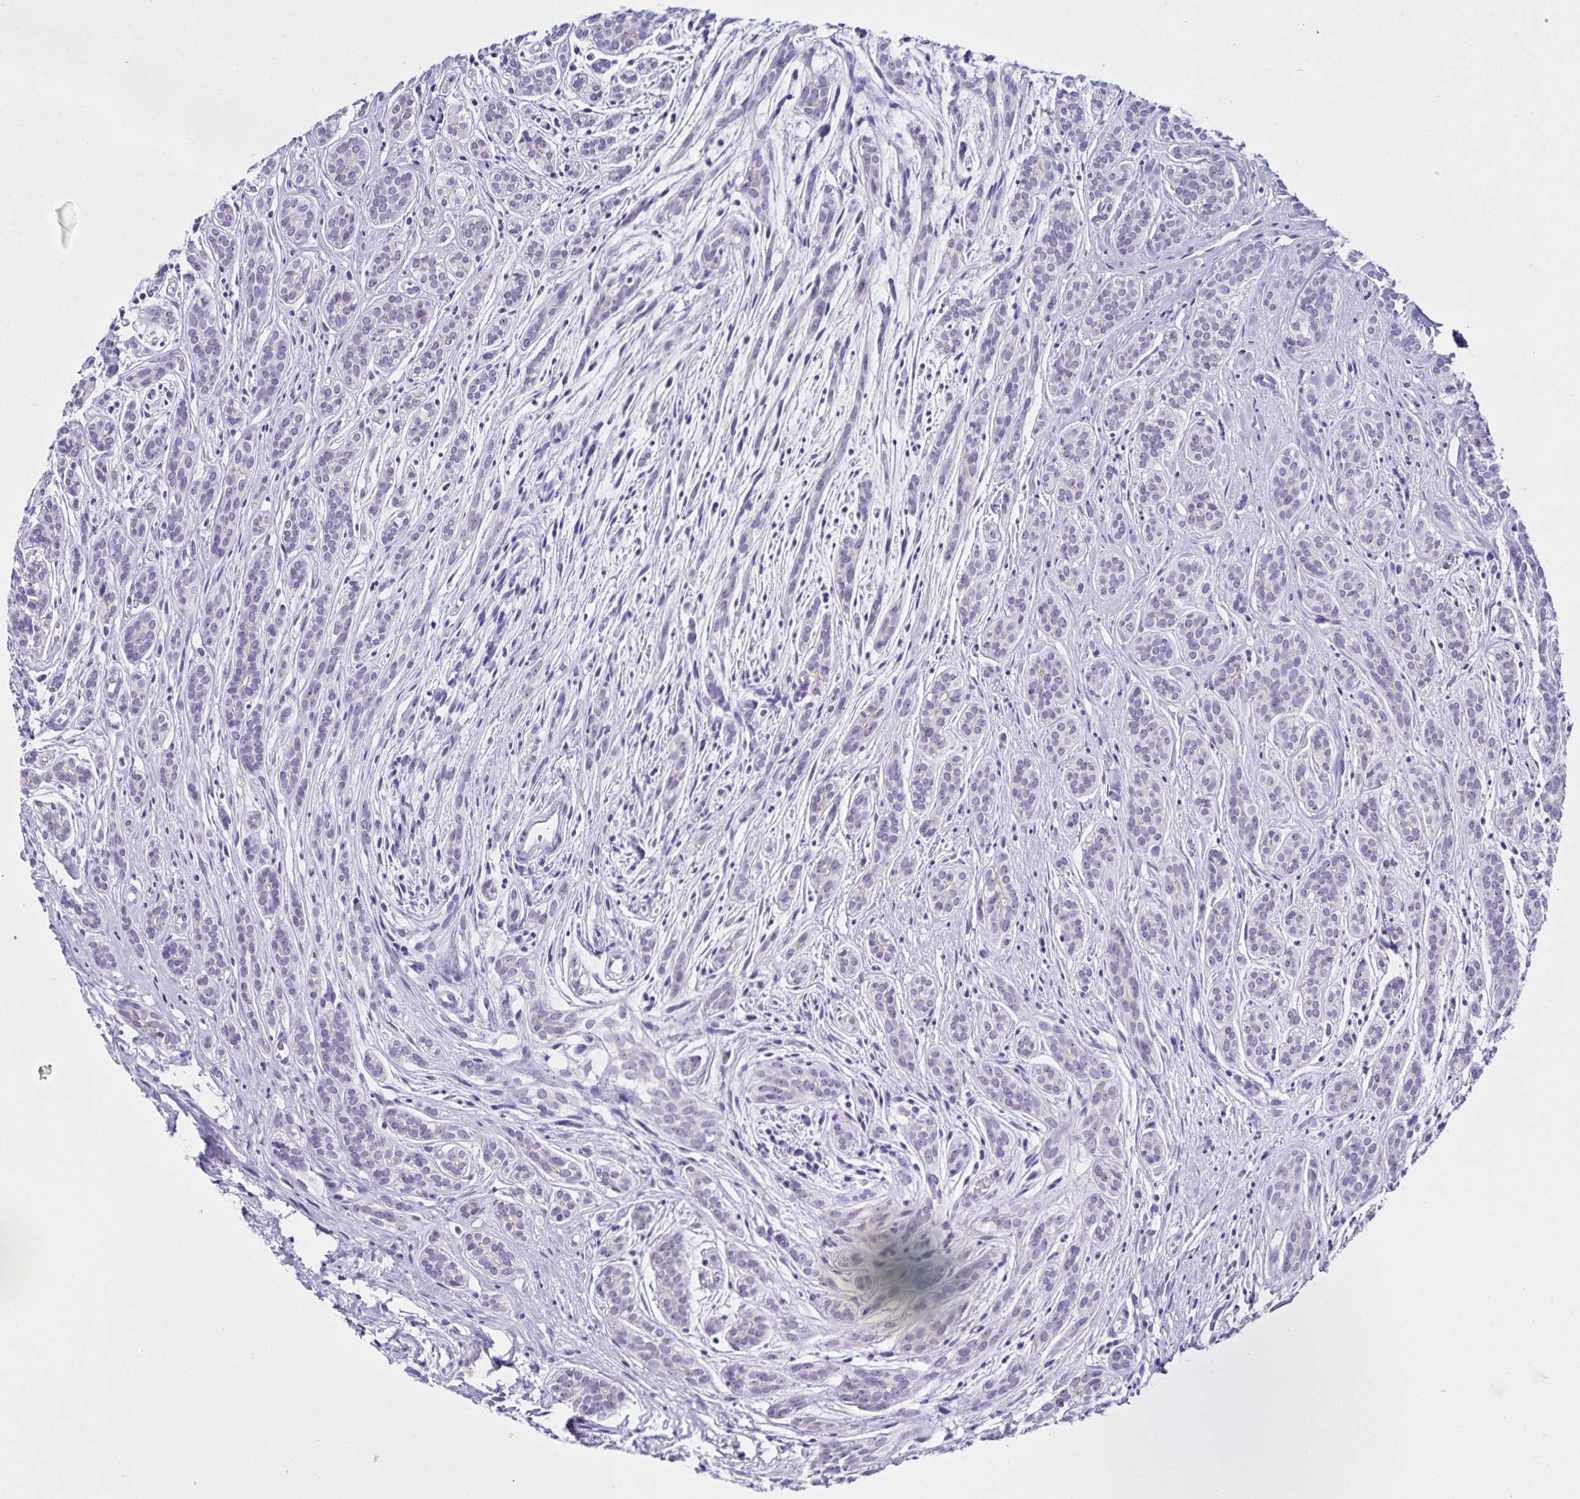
{"staining": {"intensity": "negative", "quantity": "none", "location": "none"}, "tissue": "head and neck cancer", "cell_type": "Tumor cells", "image_type": "cancer", "snomed": [{"axis": "morphology", "description": "Adenocarcinoma, NOS"}, {"axis": "topography", "description": "Head-Neck"}], "caption": "Immunohistochemistry (IHC) of human head and neck cancer exhibits no staining in tumor cells. Brightfield microscopy of IHC stained with DAB (brown) and hematoxylin (blue), captured at high magnification.", "gene": "FAM170A", "patient": {"sex": "female", "age": 57}}